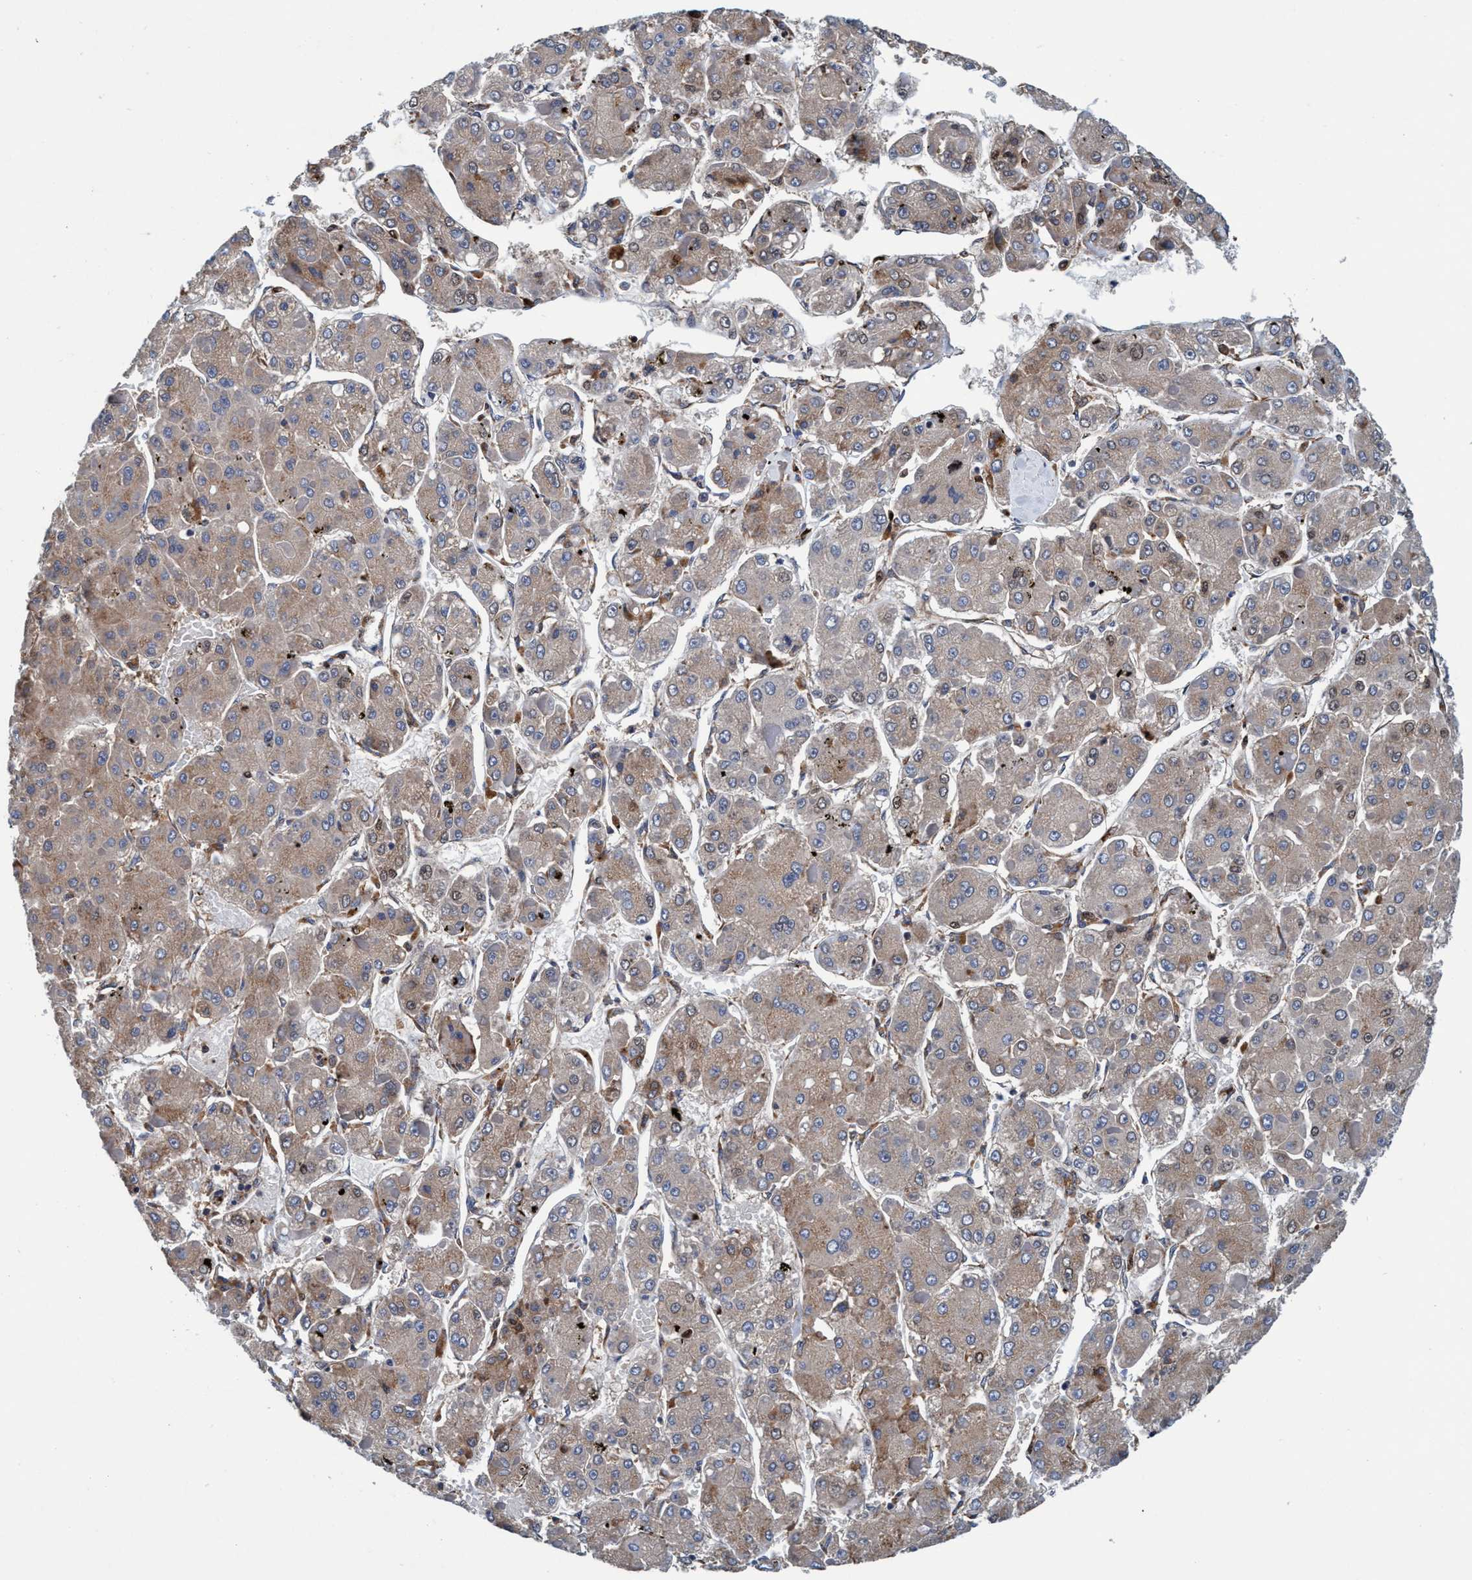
{"staining": {"intensity": "moderate", "quantity": "<25%", "location": "cytoplasmic/membranous,nuclear"}, "tissue": "liver cancer", "cell_type": "Tumor cells", "image_type": "cancer", "snomed": [{"axis": "morphology", "description": "Carcinoma, Hepatocellular, NOS"}, {"axis": "topography", "description": "Liver"}], "caption": "High-magnification brightfield microscopy of liver cancer (hepatocellular carcinoma) stained with DAB (brown) and counterstained with hematoxylin (blue). tumor cells exhibit moderate cytoplasmic/membranous and nuclear staining is present in about<25% of cells. The staining was performed using DAB (3,3'-diaminobenzidine), with brown indicating positive protein expression. Nuclei are stained blue with hematoxylin.", "gene": "ENDOG", "patient": {"sex": "female", "age": 73}}